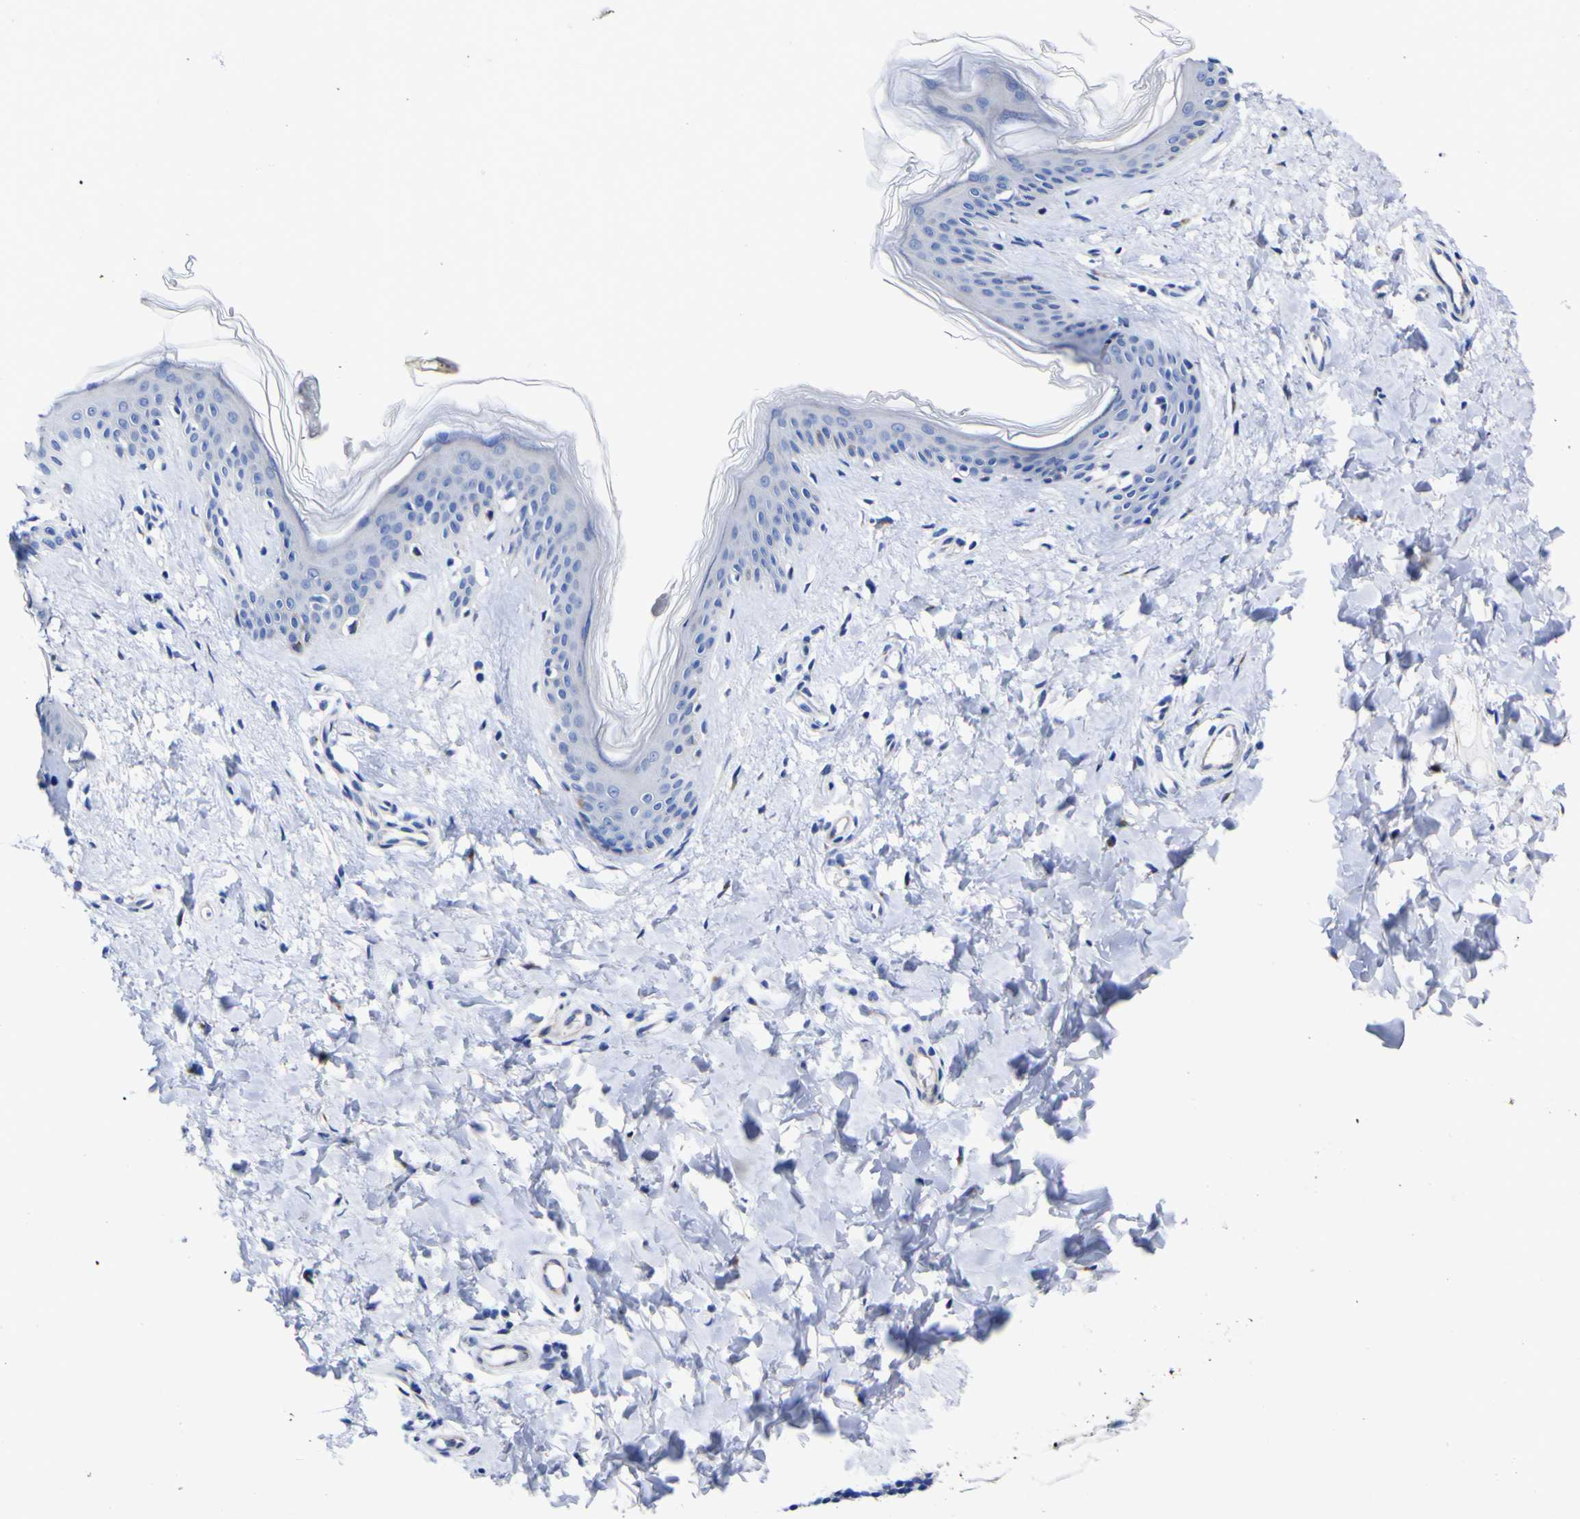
{"staining": {"intensity": "negative", "quantity": "none", "location": "none"}, "tissue": "skin", "cell_type": "Fibroblasts", "image_type": "normal", "snomed": [{"axis": "morphology", "description": "Normal tissue, NOS"}, {"axis": "topography", "description": "Skin"}], "caption": "Immunohistochemical staining of normal skin displays no significant positivity in fibroblasts.", "gene": "GOLM1", "patient": {"sex": "female", "age": 41}}